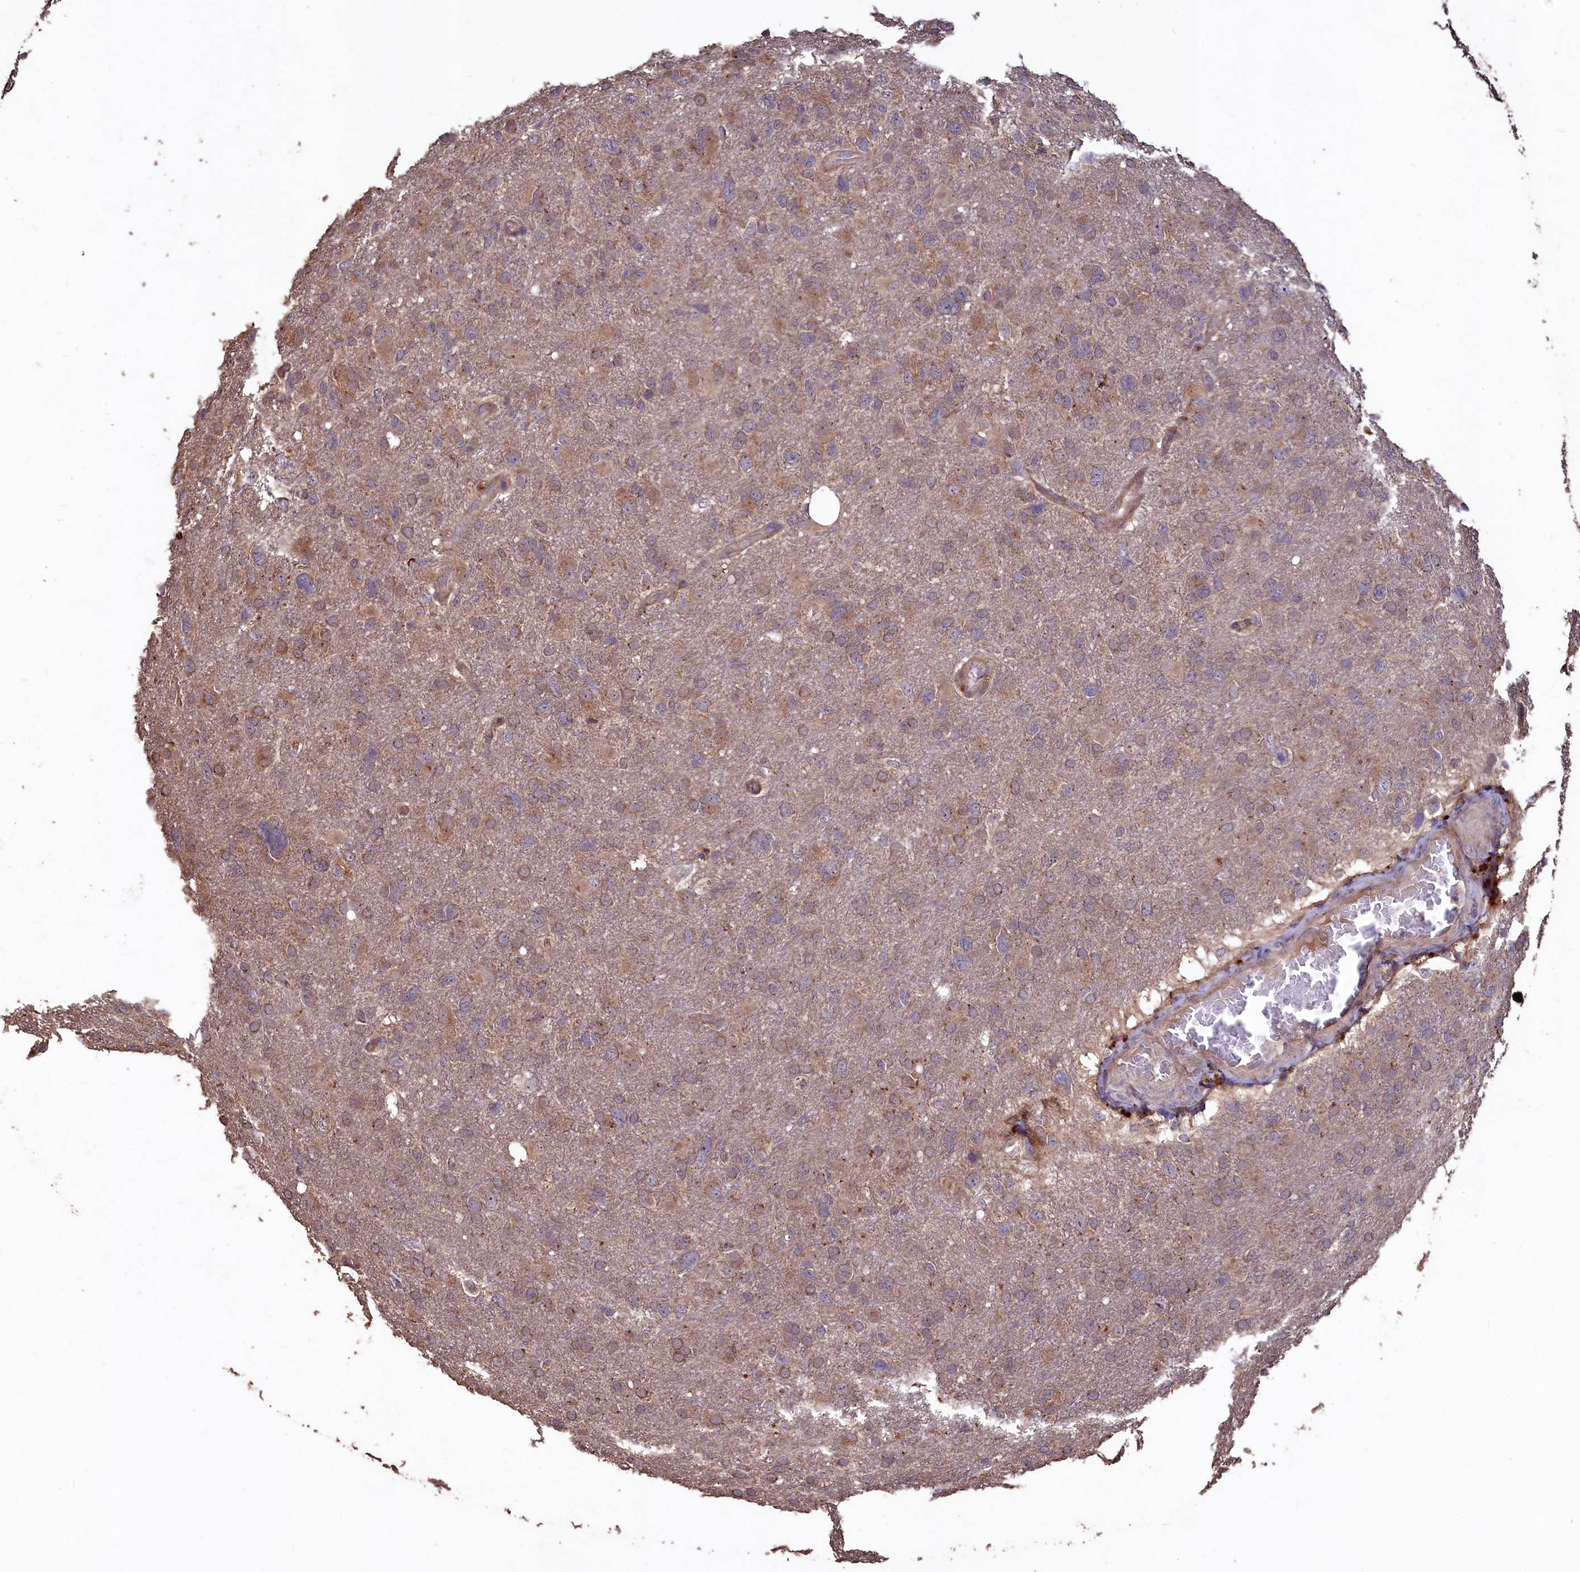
{"staining": {"intensity": "moderate", "quantity": ">75%", "location": "cytoplasmic/membranous"}, "tissue": "glioma", "cell_type": "Tumor cells", "image_type": "cancer", "snomed": [{"axis": "morphology", "description": "Glioma, malignant, High grade"}, {"axis": "topography", "description": "Brain"}], "caption": "The image reveals staining of glioma, revealing moderate cytoplasmic/membranous protein expression (brown color) within tumor cells.", "gene": "TMEM98", "patient": {"sex": "male", "age": 61}}